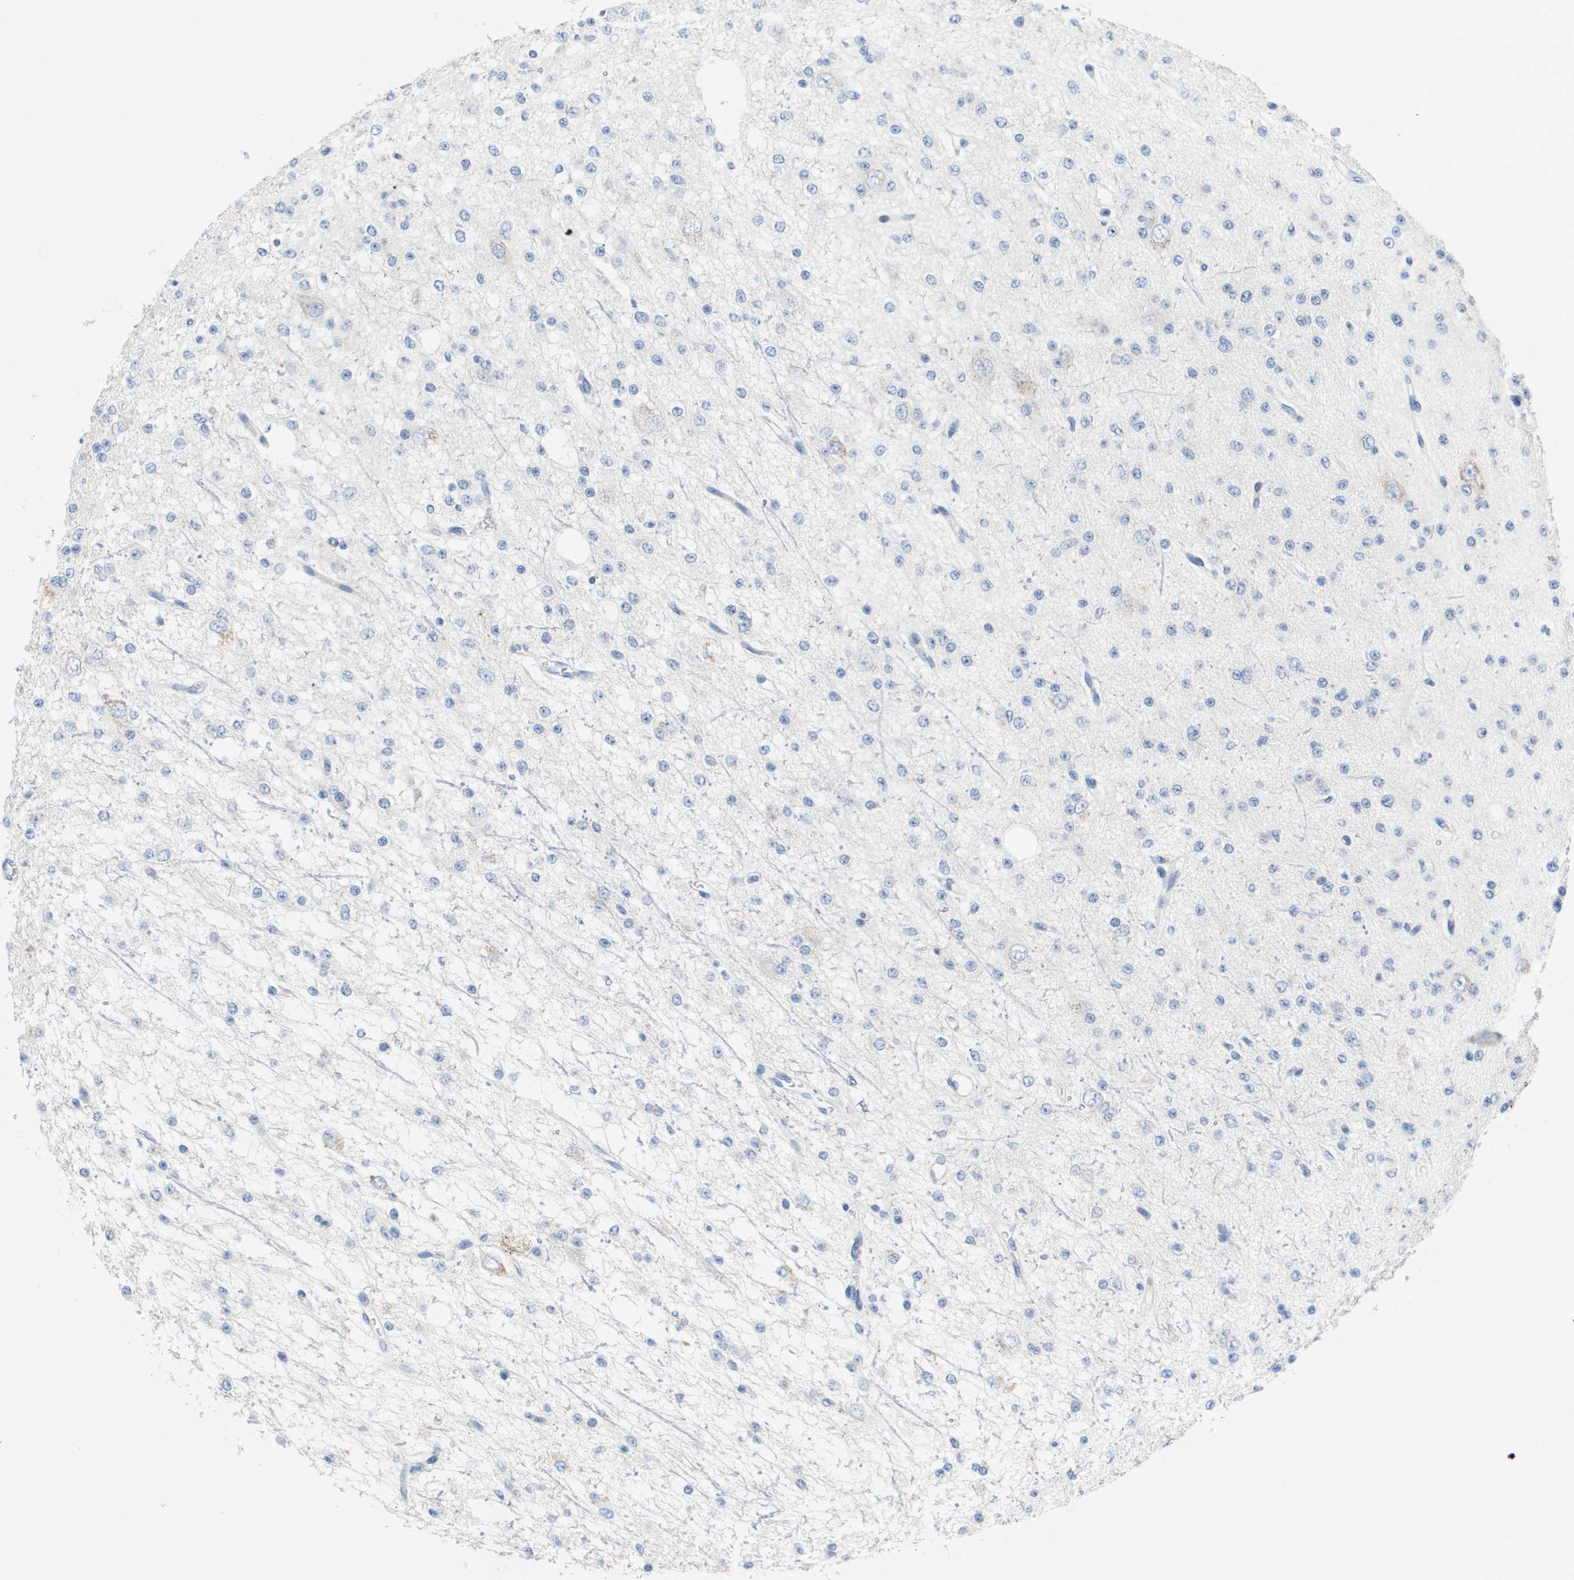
{"staining": {"intensity": "negative", "quantity": "none", "location": "none"}, "tissue": "glioma", "cell_type": "Tumor cells", "image_type": "cancer", "snomed": [{"axis": "morphology", "description": "Glioma, malignant, Low grade"}, {"axis": "topography", "description": "Brain"}], "caption": "DAB immunohistochemical staining of malignant low-grade glioma displays no significant expression in tumor cells.", "gene": "CD3G", "patient": {"sex": "male", "age": 38}}